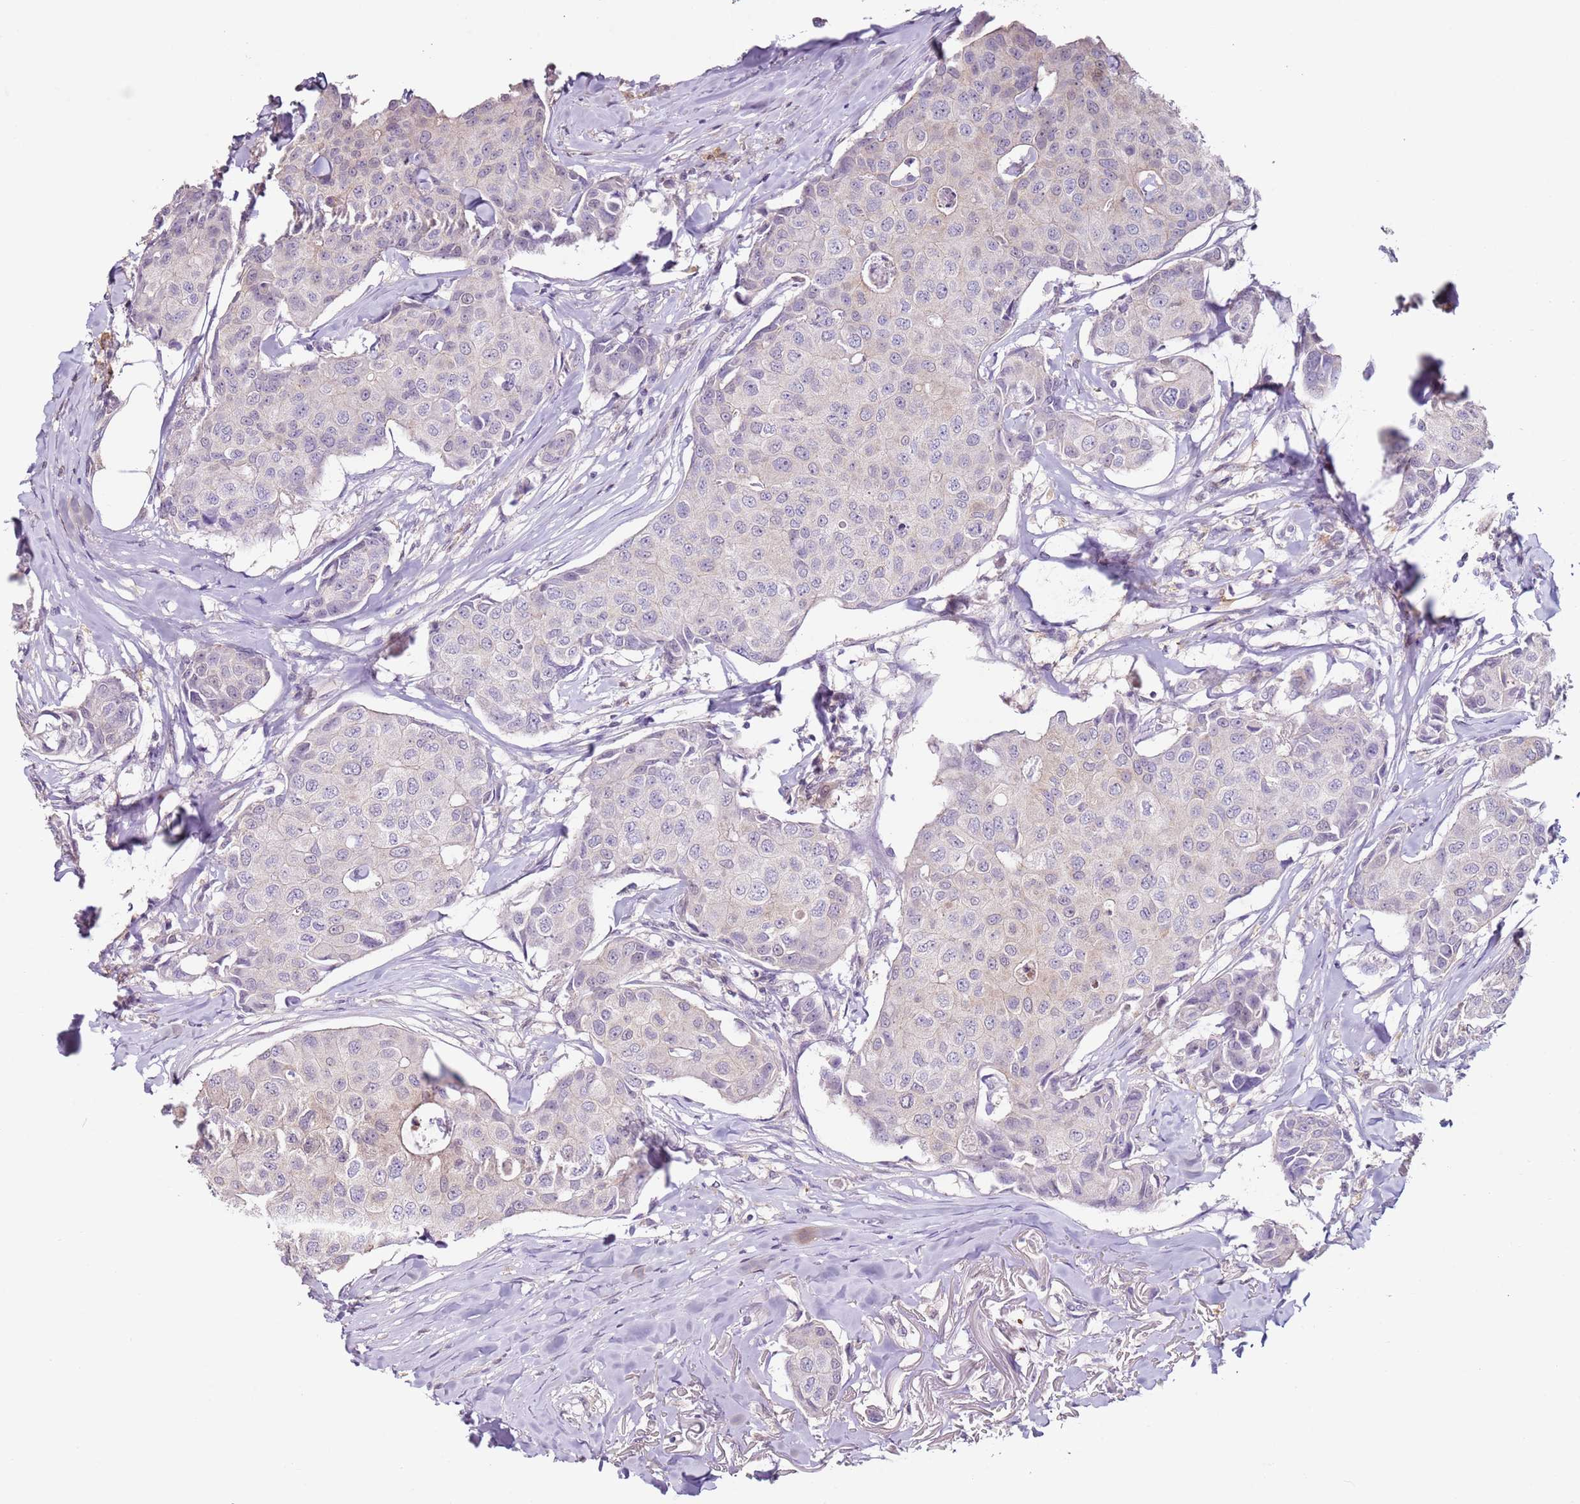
{"staining": {"intensity": "negative", "quantity": "none", "location": "none"}, "tissue": "breast cancer", "cell_type": "Tumor cells", "image_type": "cancer", "snomed": [{"axis": "morphology", "description": "Duct carcinoma"}, {"axis": "topography", "description": "Breast"}], "caption": "Immunohistochemistry of breast cancer reveals no expression in tumor cells.", "gene": "MDH1", "patient": {"sex": "female", "age": 80}}